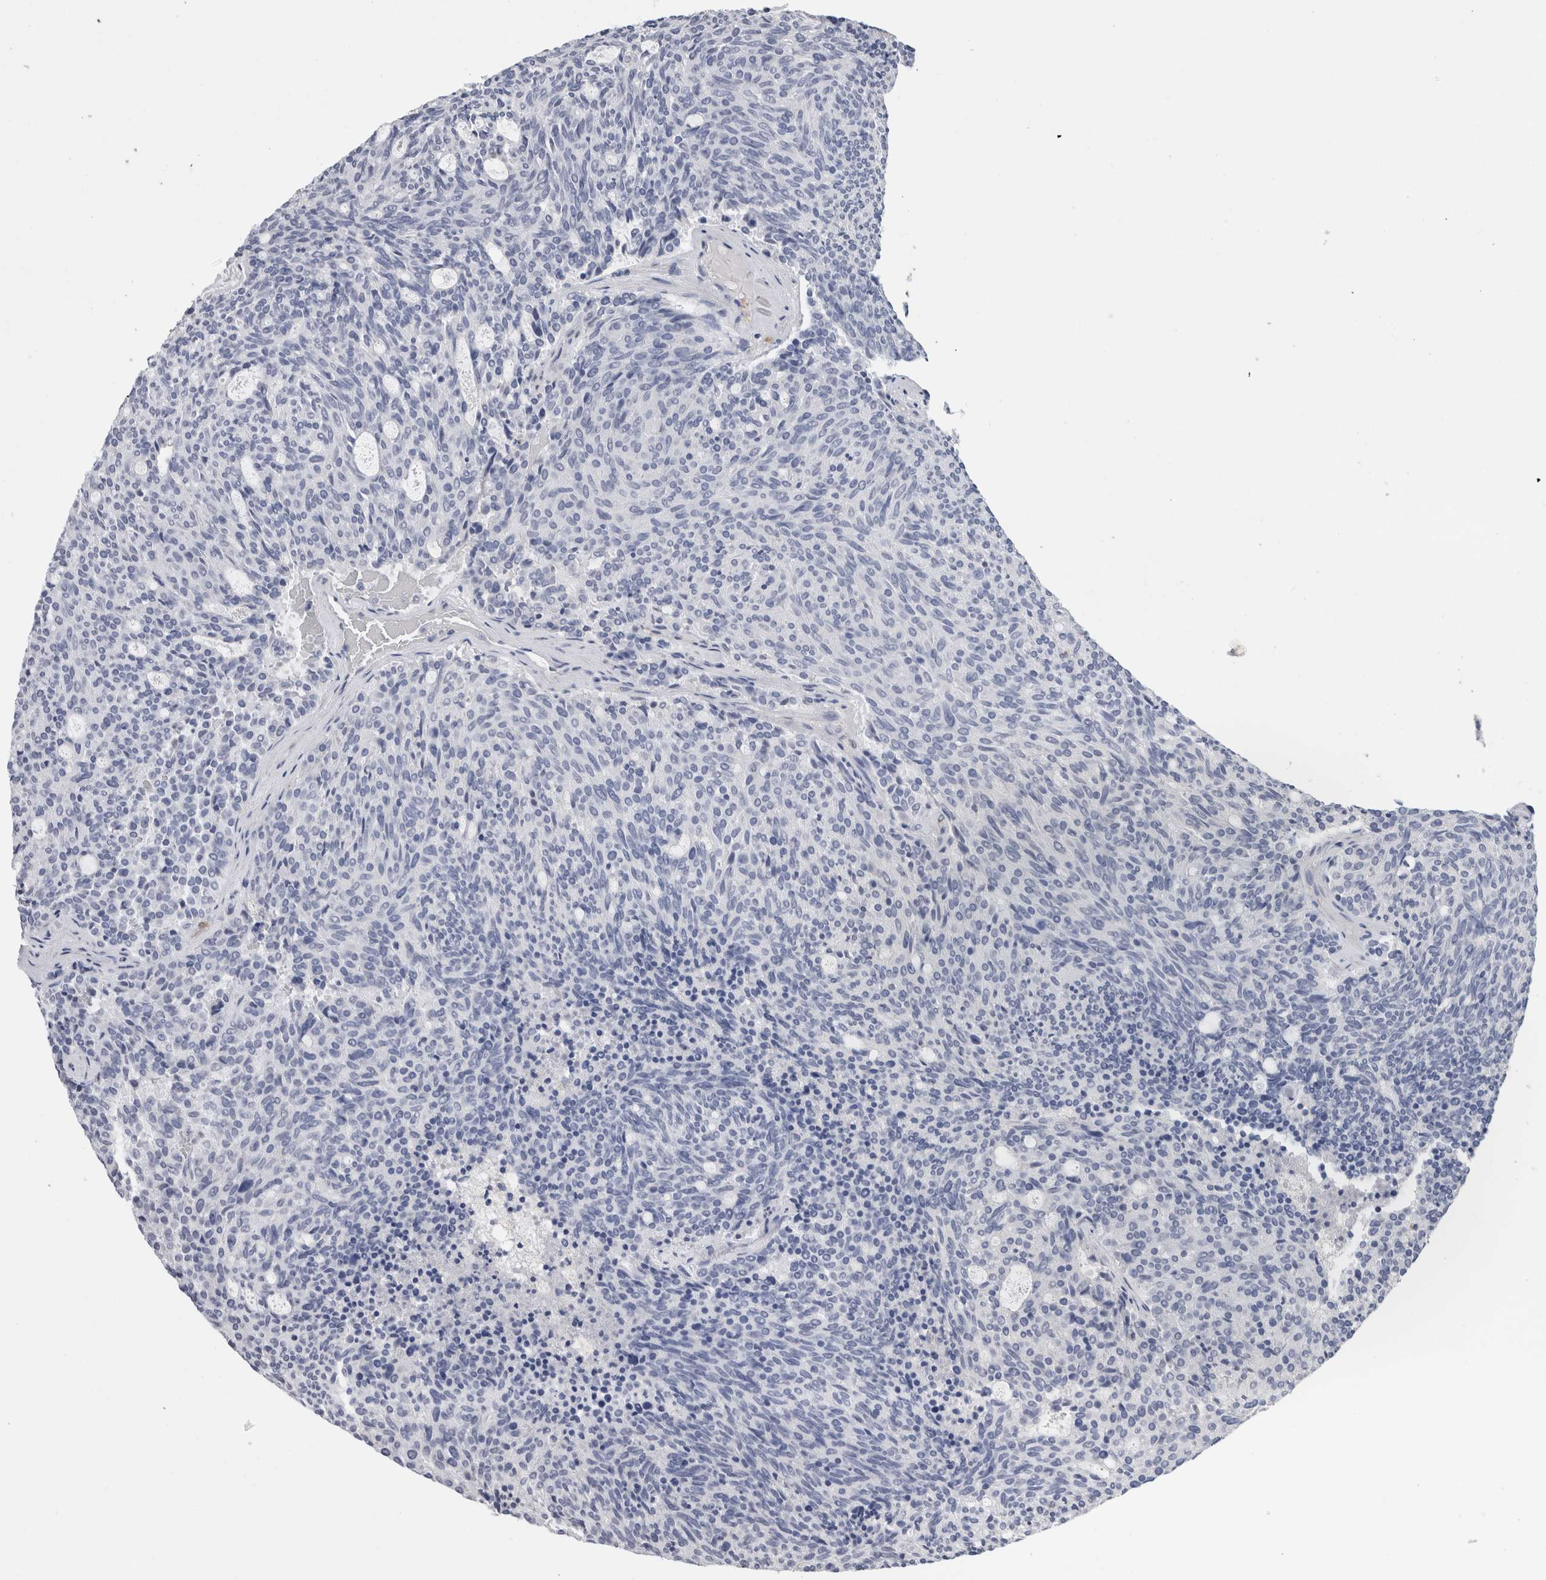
{"staining": {"intensity": "negative", "quantity": "none", "location": "none"}, "tissue": "carcinoid", "cell_type": "Tumor cells", "image_type": "cancer", "snomed": [{"axis": "morphology", "description": "Carcinoid, malignant, NOS"}, {"axis": "topography", "description": "Pancreas"}], "caption": "An immunohistochemistry image of carcinoid is shown. There is no staining in tumor cells of carcinoid. The staining was performed using DAB to visualize the protein expression in brown, while the nuclei were stained in blue with hematoxylin (Magnification: 20x).", "gene": "FABP4", "patient": {"sex": "female", "age": 54}}